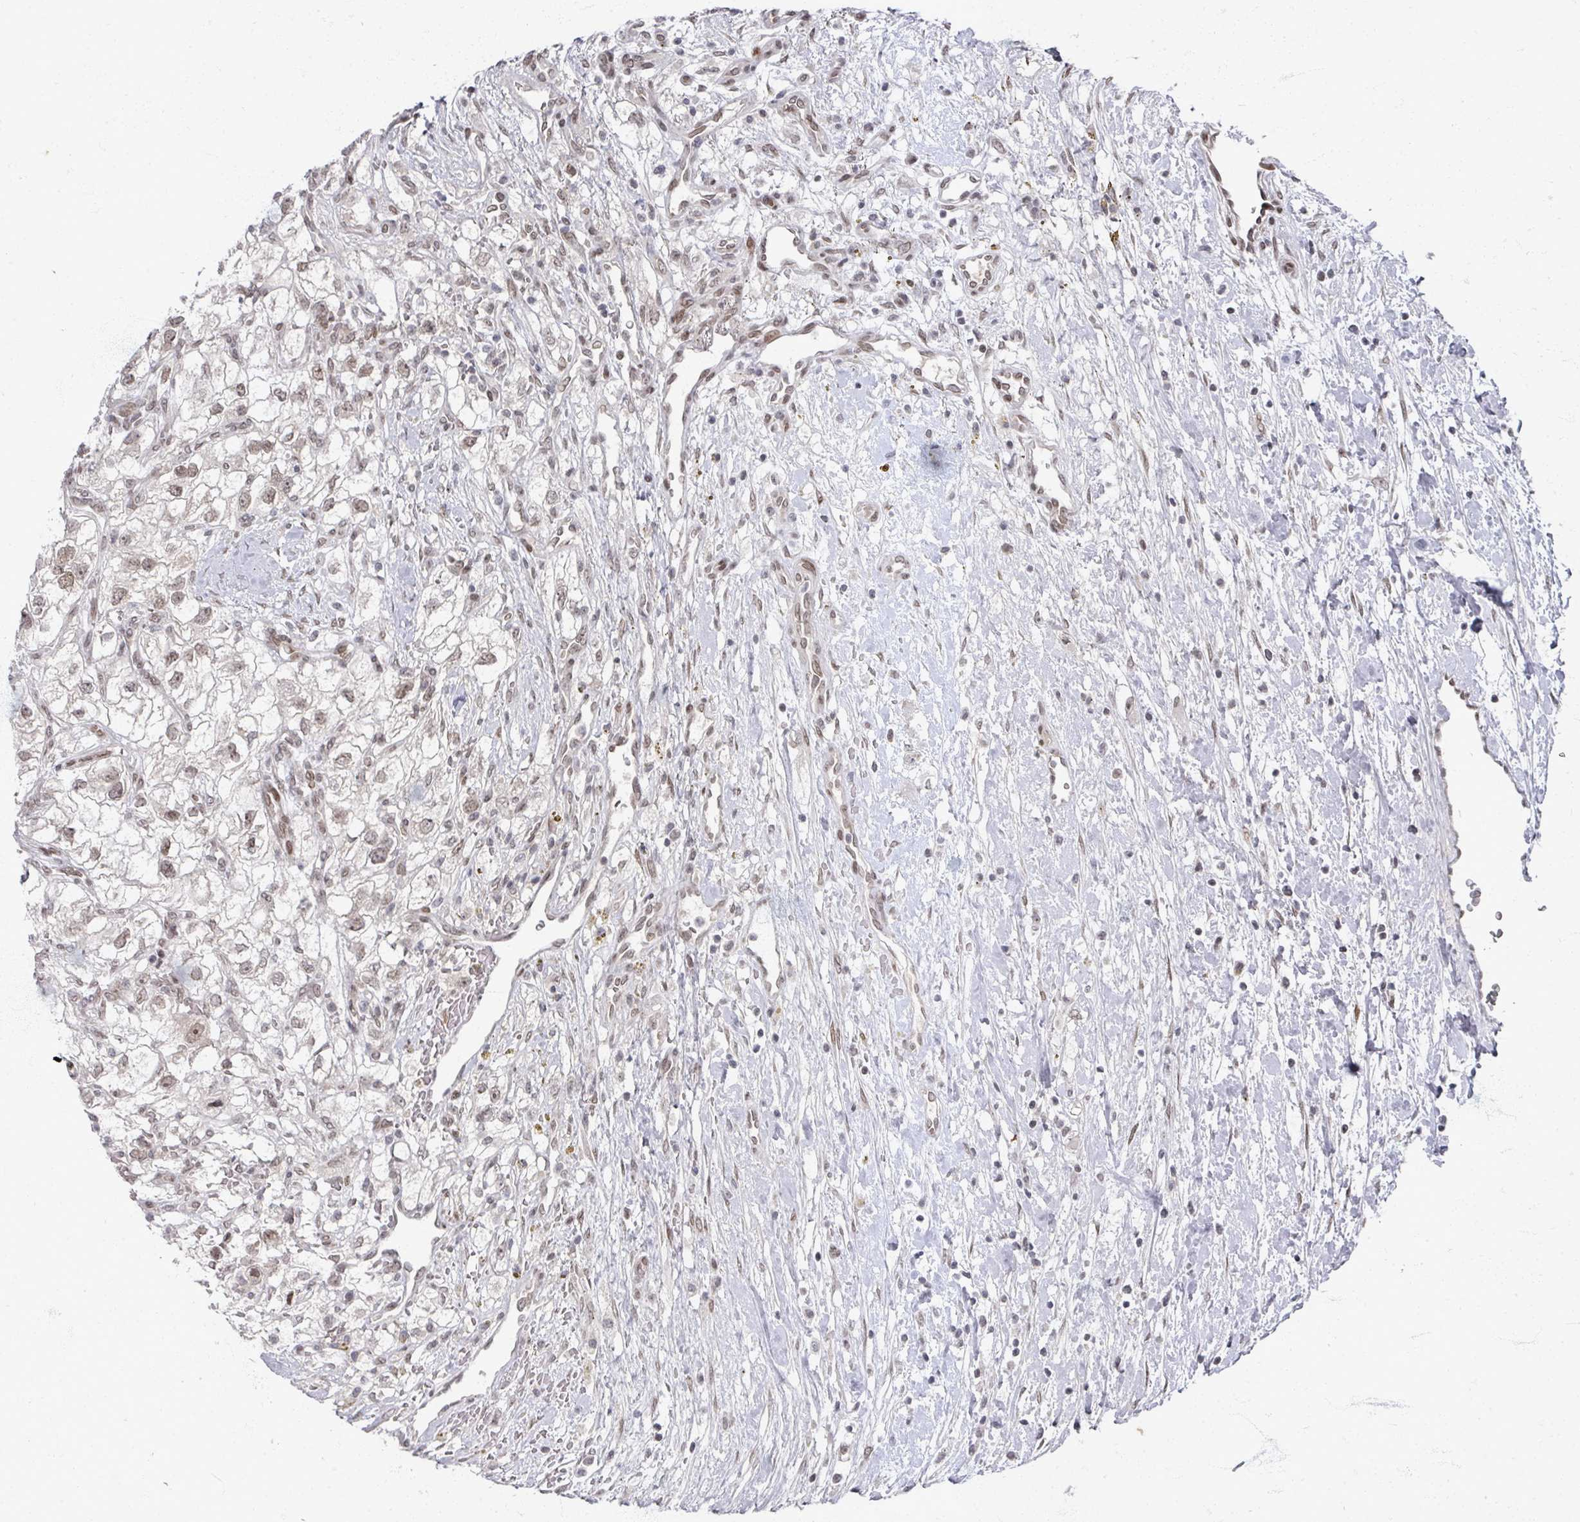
{"staining": {"intensity": "weak", "quantity": ">75%", "location": "nuclear"}, "tissue": "renal cancer", "cell_type": "Tumor cells", "image_type": "cancer", "snomed": [{"axis": "morphology", "description": "Adenocarcinoma, NOS"}, {"axis": "topography", "description": "Kidney"}], "caption": "This image shows immunohistochemistry (IHC) staining of renal cancer, with low weak nuclear staining in approximately >75% of tumor cells.", "gene": "PSKH1", "patient": {"sex": "male", "age": 59}}